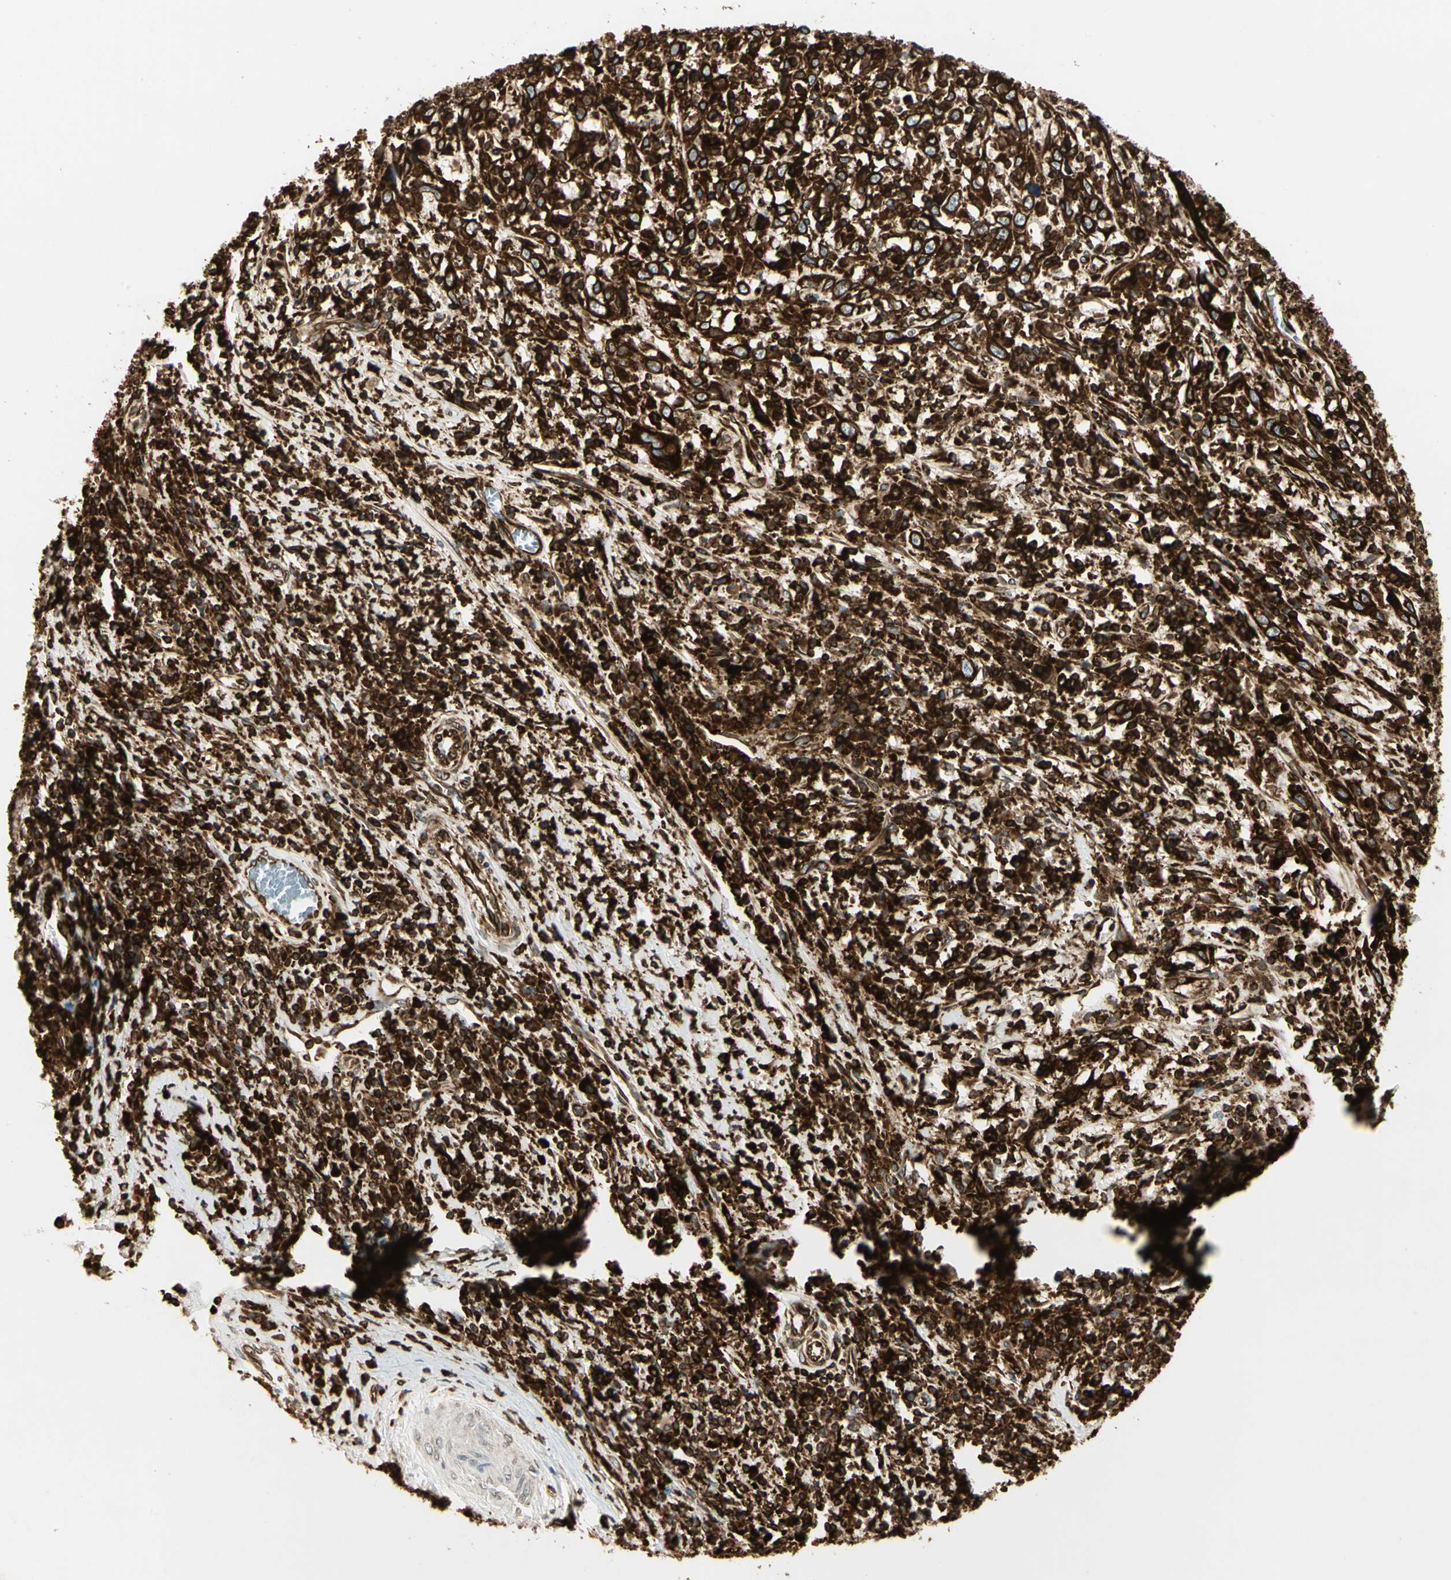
{"staining": {"intensity": "strong", "quantity": ">75%", "location": "cytoplasmic/membranous"}, "tissue": "cervical cancer", "cell_type": "Tumor cells", "image_type": "cancer", "snomed": [{"axis": "morphology", "description": "Squamous cell carcinoma, NOS"}, {"axis": "topography", "description": "Cervix"}], "caption": "This is an image of immunohistochemistry staining of squamous cell carcinoma (cervical), which shows strong expression in the cytoplasmic/membranous of tumor cells.", "gene": "TAPBP", "patient": {"sex": "female", "age": 46}}